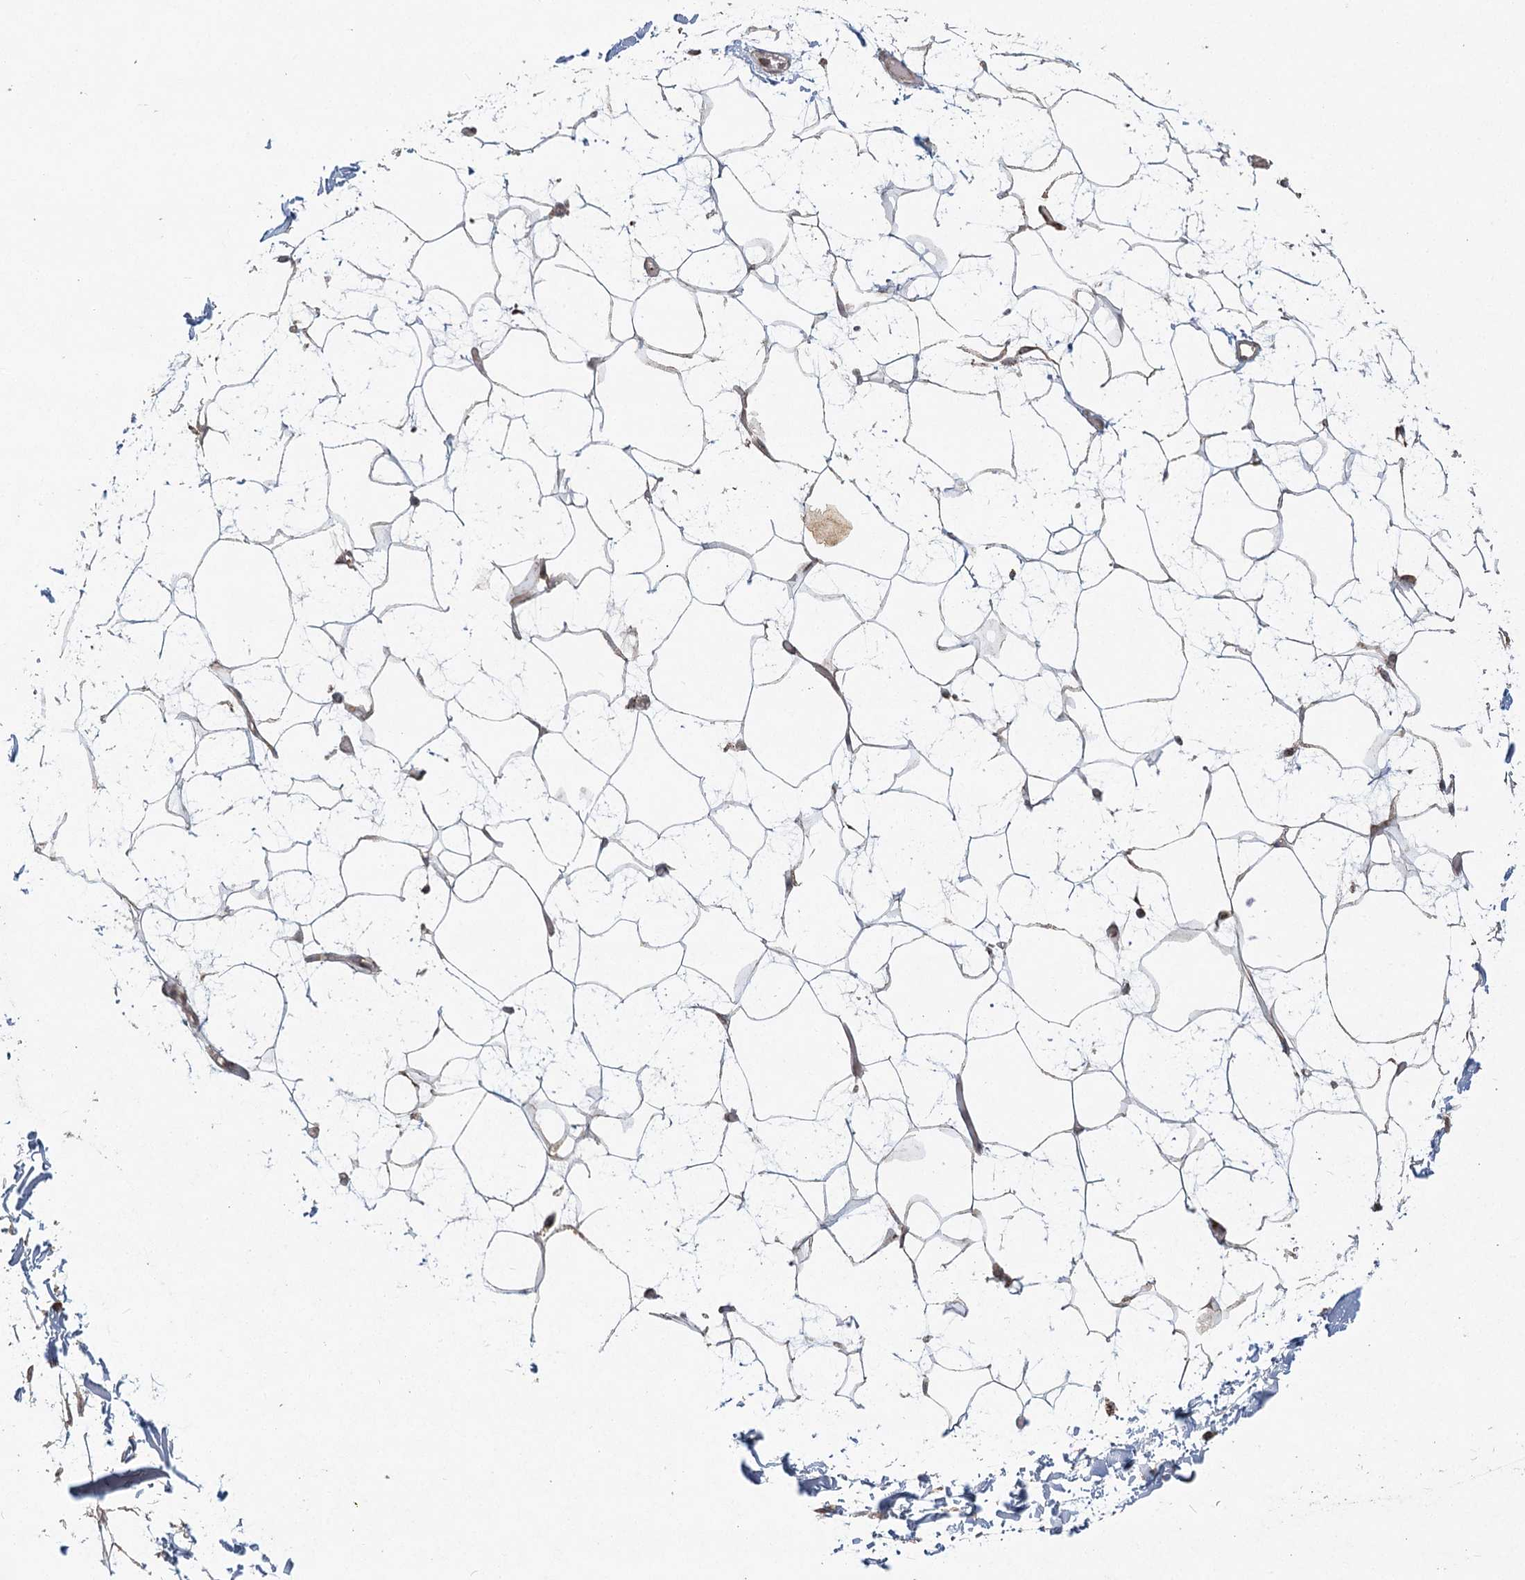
{"staining": {"intensity": "negative", "quantity": "none", "location": "none"}, "tissue": "adipose tissue", "cell_type": "Adipocytes", "image_type": "normal", "snomed": [{"axis": "morphology", "description": "Normal tissue, NOS"}, {"axis": "topography", "description": "Soft tissue"}], "caption": "Immunohistochemistry histopathology image of normal adipose tissue: human adipose tissue stained with DAB (3,3'-diaminobenzidine) exhibits no significant protein staining in adipocytes.", "gene": "LACTB", "patient": {"sex": "male", "age": 72}}